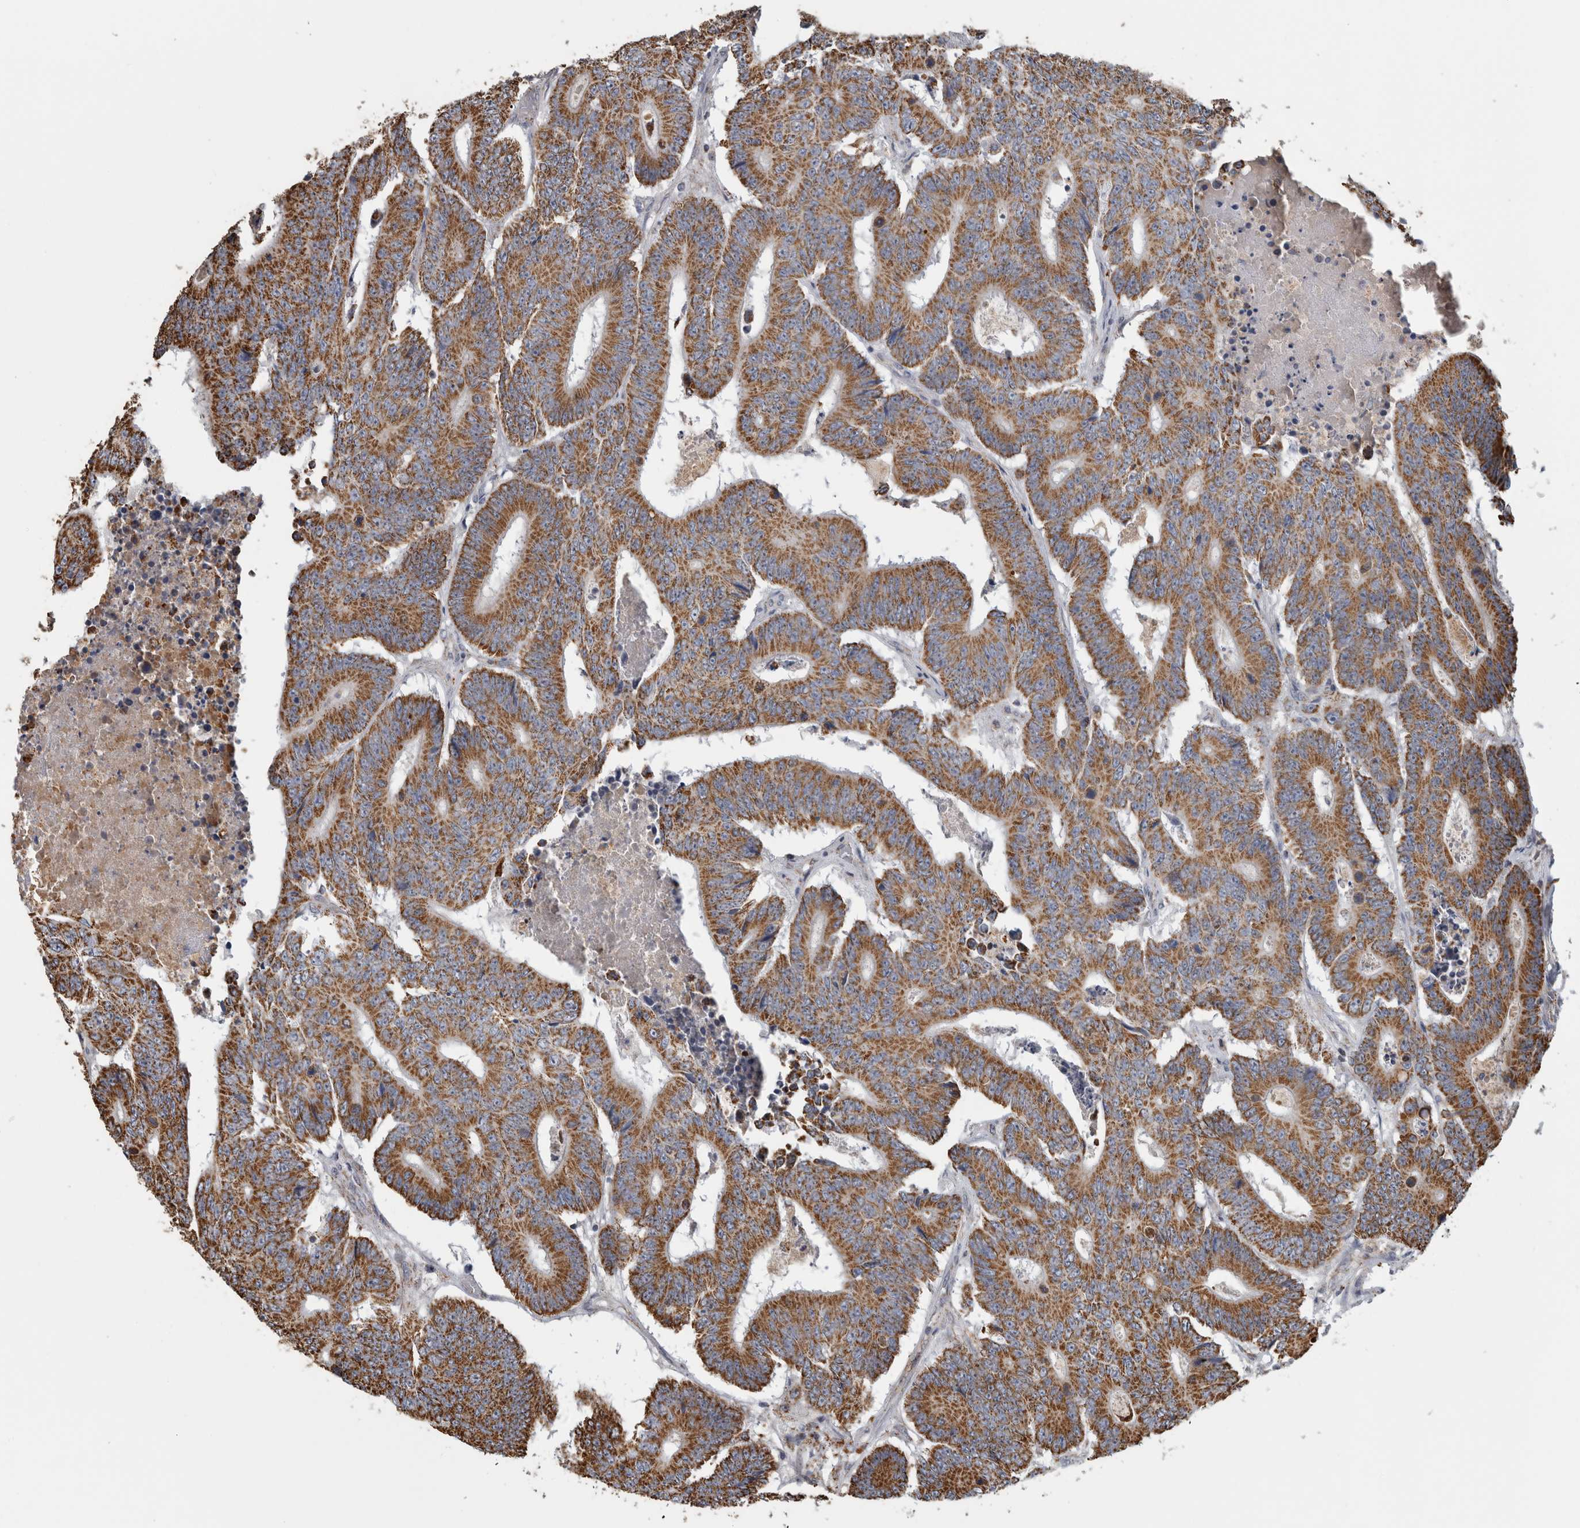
{"staining": {"intensity": "strong", "quantity": ">75%", "location": "cytoplasmic/membranous"}, "tissue": "colorectal cancer", "cell_type": "Tumor cells", "image_type": "cancer", "snomed": [{"axis": "morphology", "description": "Adenocarcinoma, NOS"}, {"axis": "topography", "description": "Colon"}], "caption": "The histopathology image reveals a brown stain indicating the presence of a protein in the cytoplasmic/membranous of tumor cells in adenocarcinoma (colorectal).", "gene": "ST8SIA1", "patient": {"sex": "male", "age": 83}}